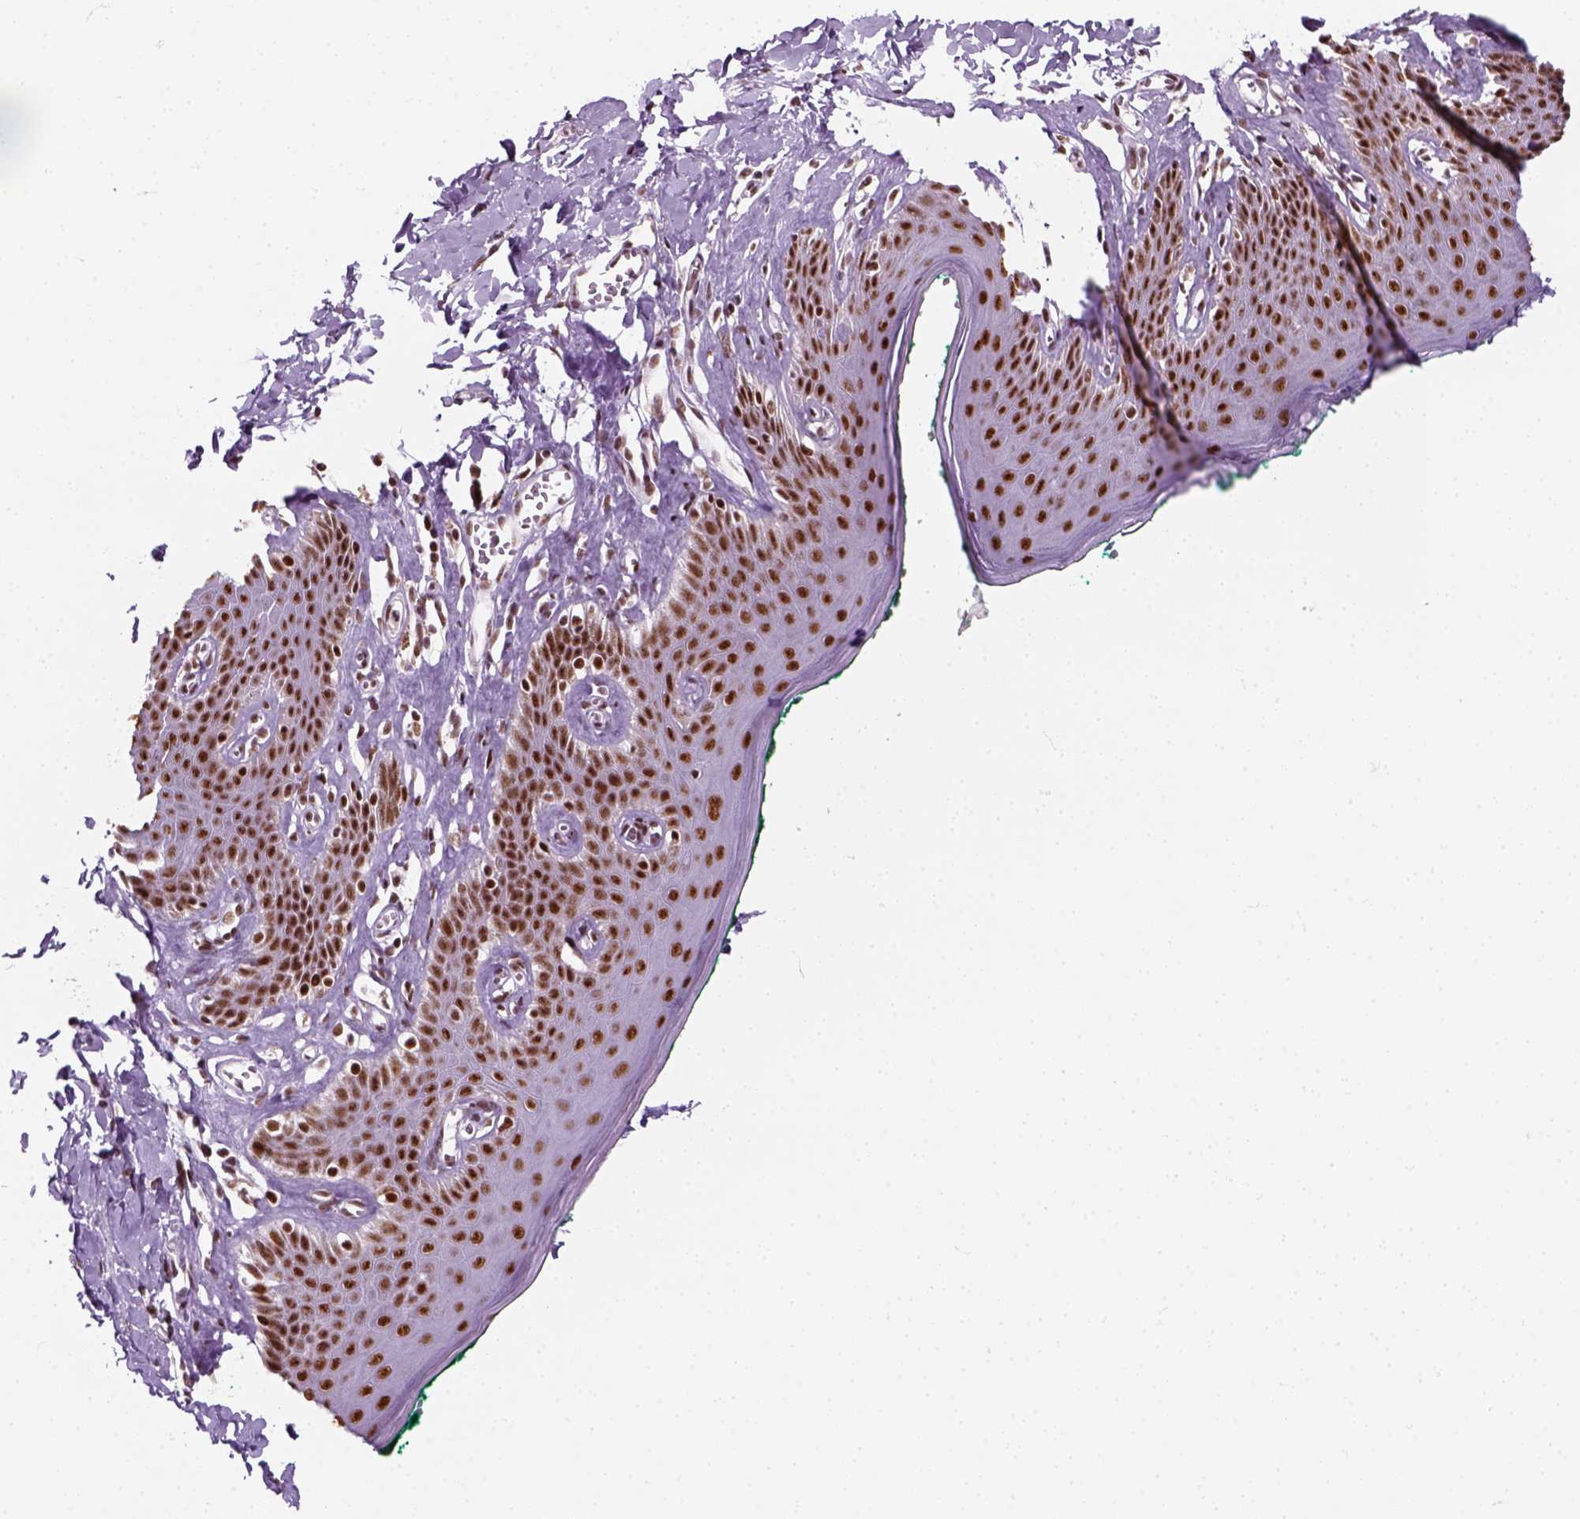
{"staining": {"intensity": "moderate", "quantity": ">75%", "location": "nuclear"}, "tissue": "skin", "cell_type": "Epidermal cells", "image_type": "normal", "snomed": [{"axis": "morphology", "description": "Normal tissue, NOS"}, {"axis": "topography", "description": "Vulva"}, {"axis": "topography", "description": "Peripheral nerve tissue"}], "caption": "Immunohistochemical staining of unremarkable skin displays moderate nuclear protein expression in about >75% of epidermal cells.", "gene": "GTF2F1", "patient": {"sex": "female", "age": 66}}